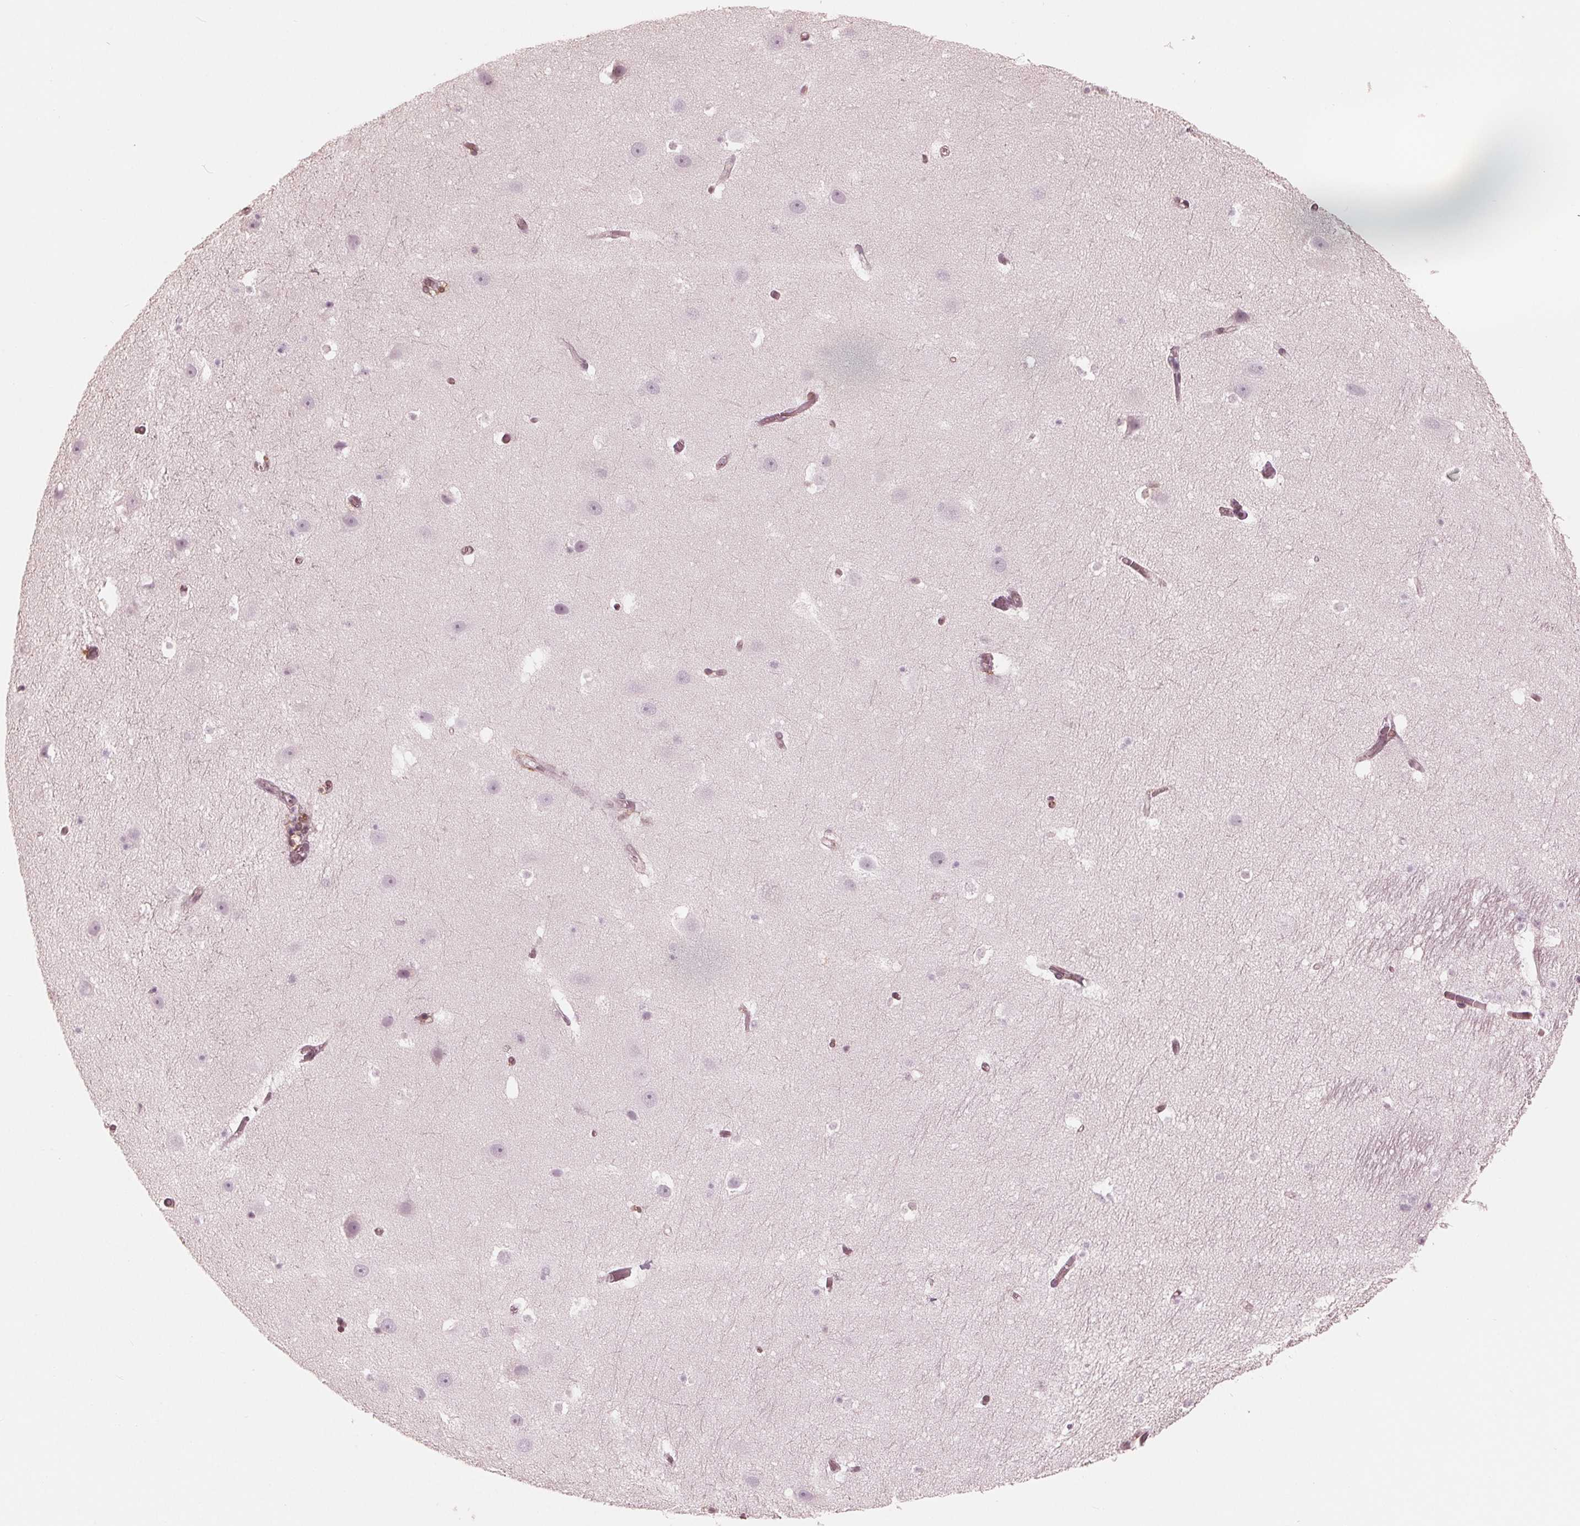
{"staining": {"intensity": "negative", "quantity": "none", "location": "none"}, "tissue": "hippocampus", "cell_type": "Glial cells", "image_type": "normal", "snomed": [{"axis": "morphology", "description": "Normal tissue, NOS"}, {"axis": "topography", "description": "Hippocampus"}], "caption": "This micrograph is of unremarkable hippocampus stained with immunohistochemistry (IHC) to label a protein in brown with the nuclei are counter-stained blue. There is no staining in glial cells.", "gene": "IKBIP", "patient": {"sex": "male", "age": 26}}